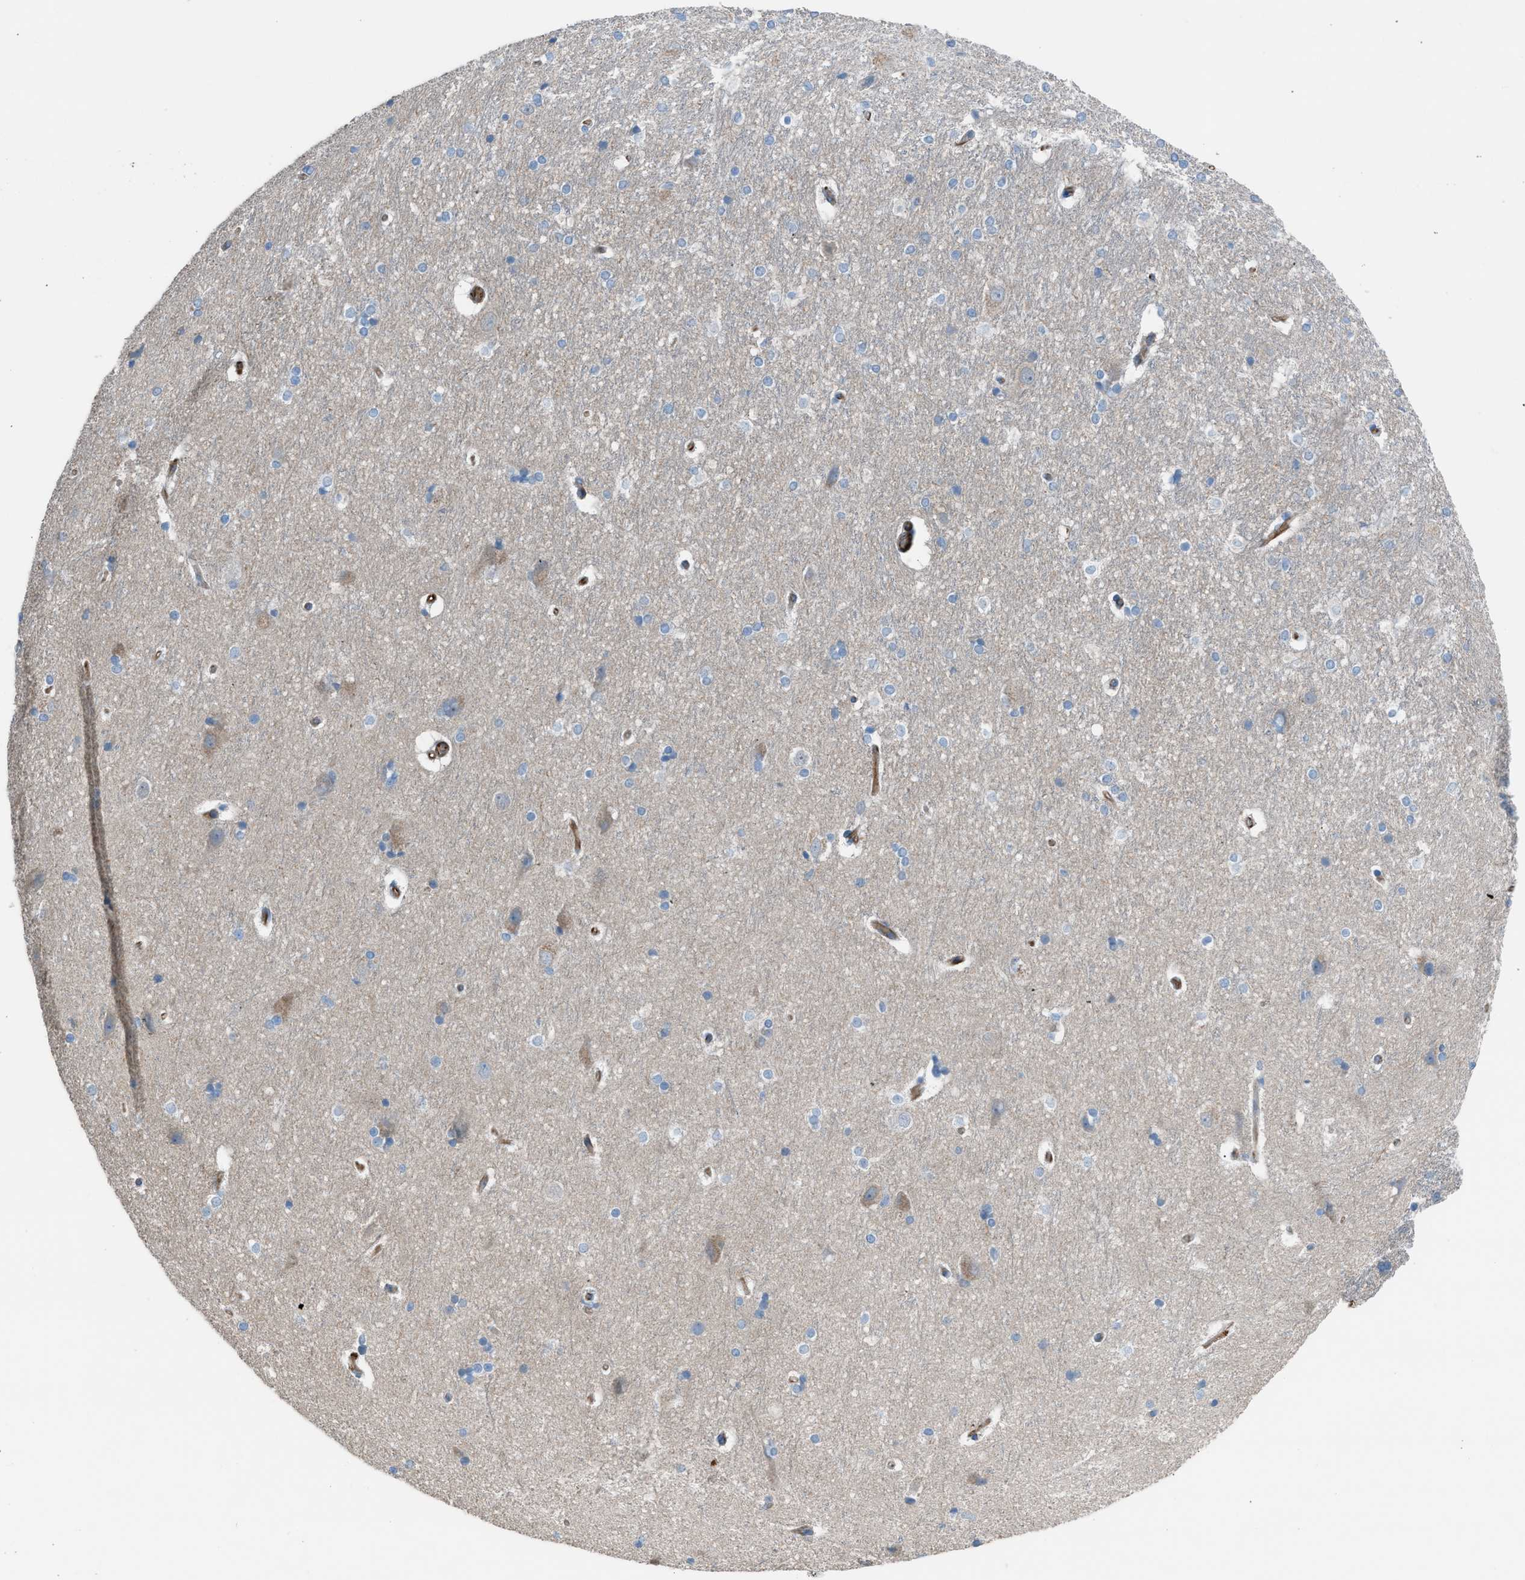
{"staining": {"intensity": "negative", "quantity": "none", "location": "none"}, "tissue": "hippocampus", "cell_type": "Glial cells", "image_type": "normal", "snomed": [{"axis": "morphology", "description": "Normal tissue, NOS"}, {"axis": "topography", "description": "Hippocampus"}], "caption": "IHC of benign hippocampus exhibits no staining in glial cells. (Immunohistochemistry, brightfield microscopy, high magnification).", "gene": "CABP7", "patient": {"sex": "female", "age": 19}}